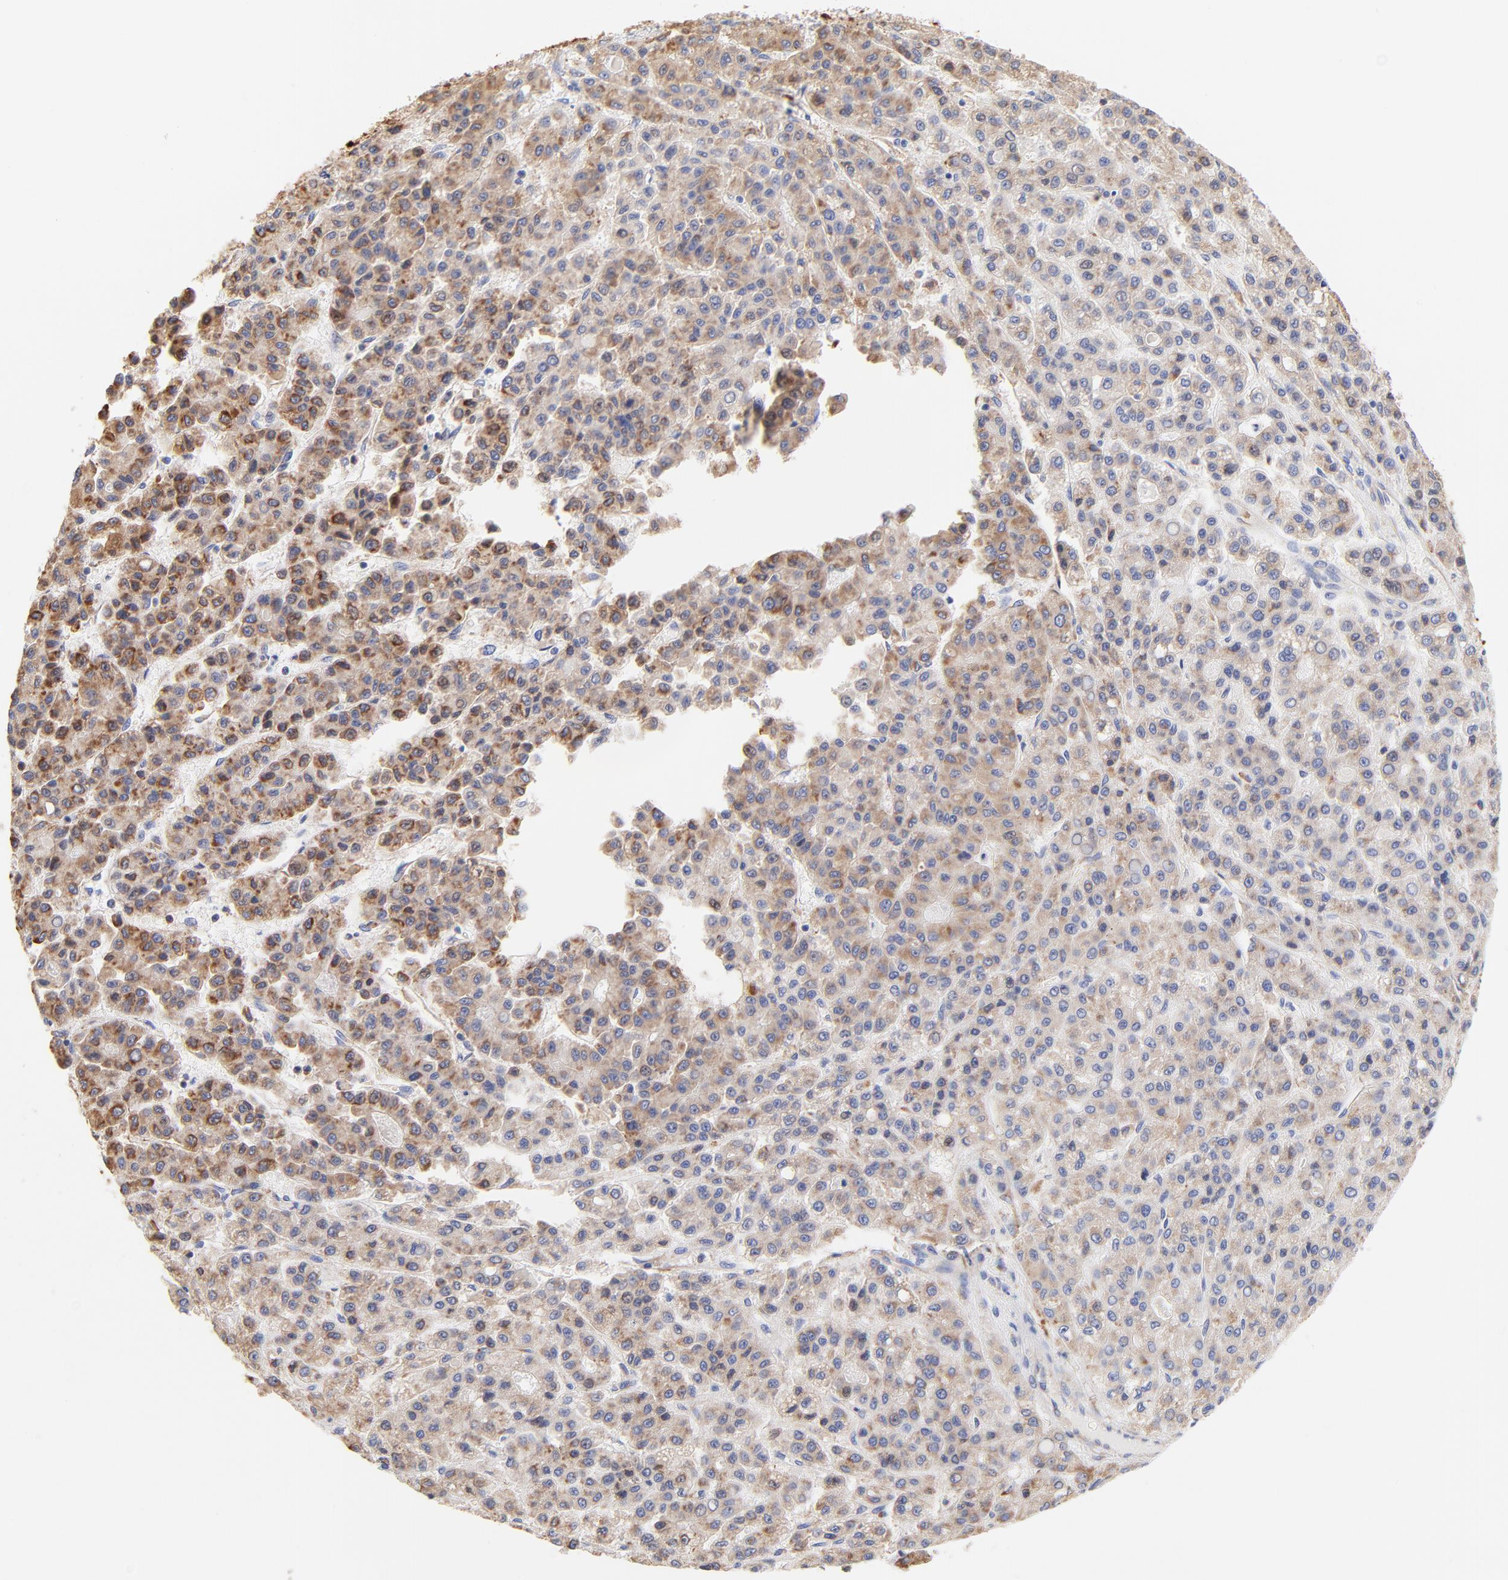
{"staining": {"intensity": "moderate", "quantity": ">75%", "location": "cytoplasmic/membranous"}, "tissue": "liver cancer", "cell_type": "Tumor cells", "image_type": "cancer", "snomed": [{"axis": "morphology", "description": "Carcinoma, Hepatocellular, NOS"}, {"axis": "topography", "description": "Liver"}], "caption": "High-magnification brightfield microscopy of liver cancer stained with DAB (3,3'-diaminobenzidine) (brown) and counterstained with hematoxylin (blue). tumor cells exhibit moderate cytoplasmic/membranous expression is seen in about>75% of cells.", "gene": "RPL27", "patient": {"sex": "male", "age": 70}}